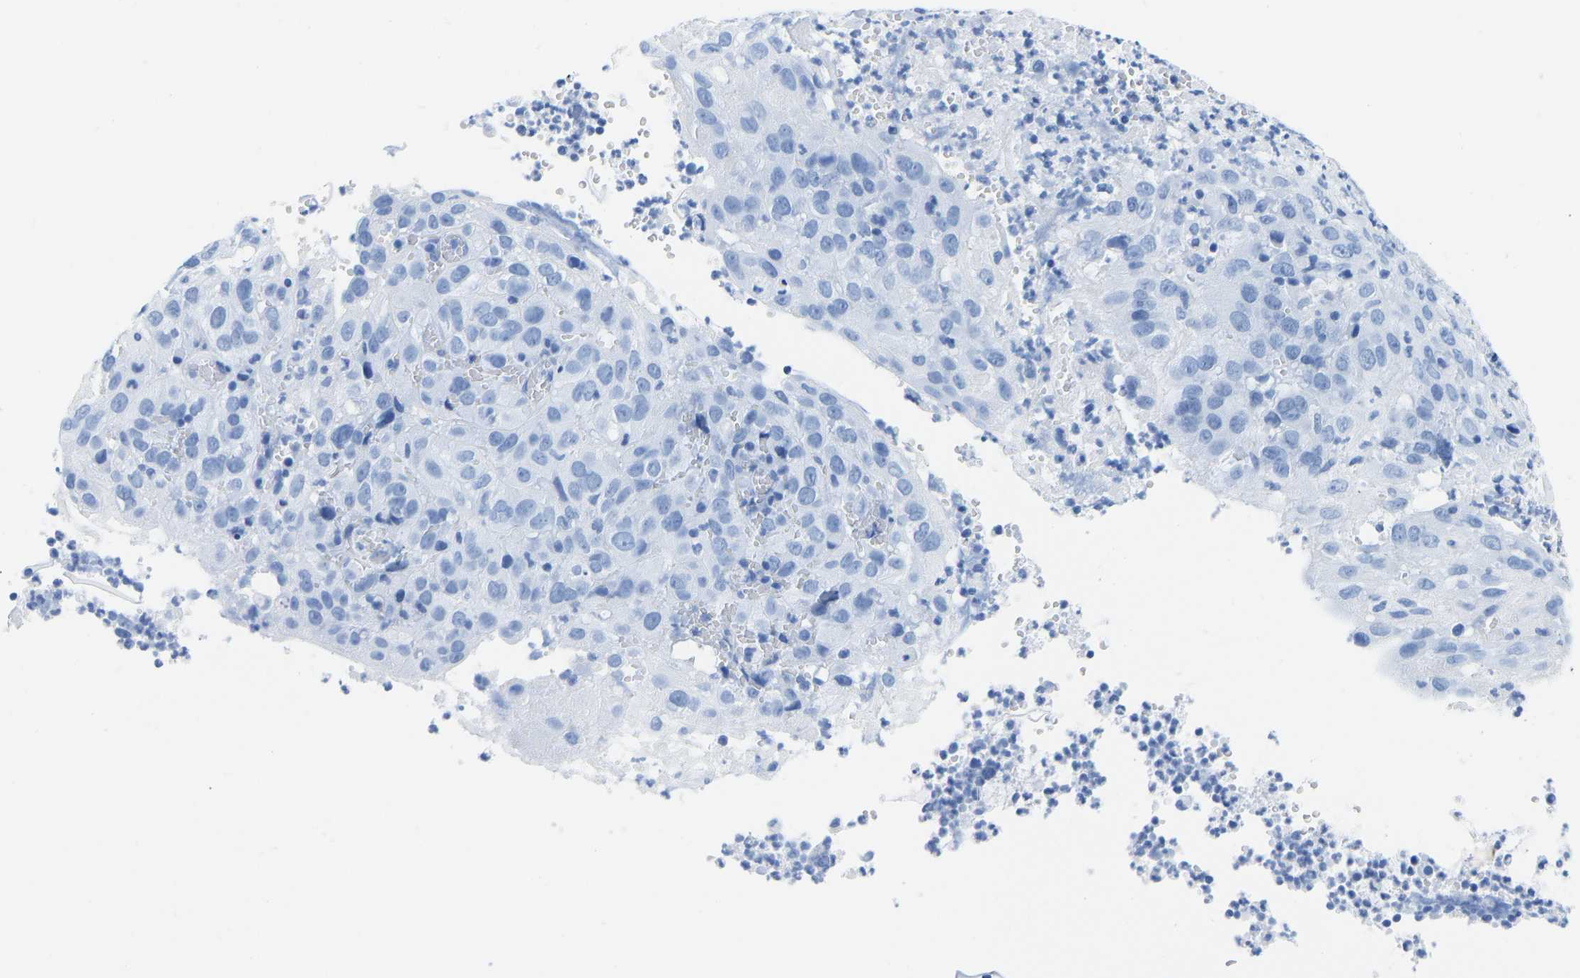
{"staining": {"intensity": "negative", "quantity": "none", "location": "none"}, "tissue": "cervical cancer", "cell_type": "Tumor cells", "image_type": "cancer", "snomed": [{"axis": "morphology", "description": "Squamous cell carcinoma, NOS"}, {"axis": "topography", "description": "Cervix"}], "caption": "Immunohistochemistry of human squamous cell carcinoma (cervical) exhibits no positivity in tumor cells. (Stains: DAB immunohistochemistry (IHC) with hematoxylin counter stain, Microscopy: brightfield microscopy at high magnification).", "gene": "ELMO2", "patient": {"sex": "female", "age": 32}}